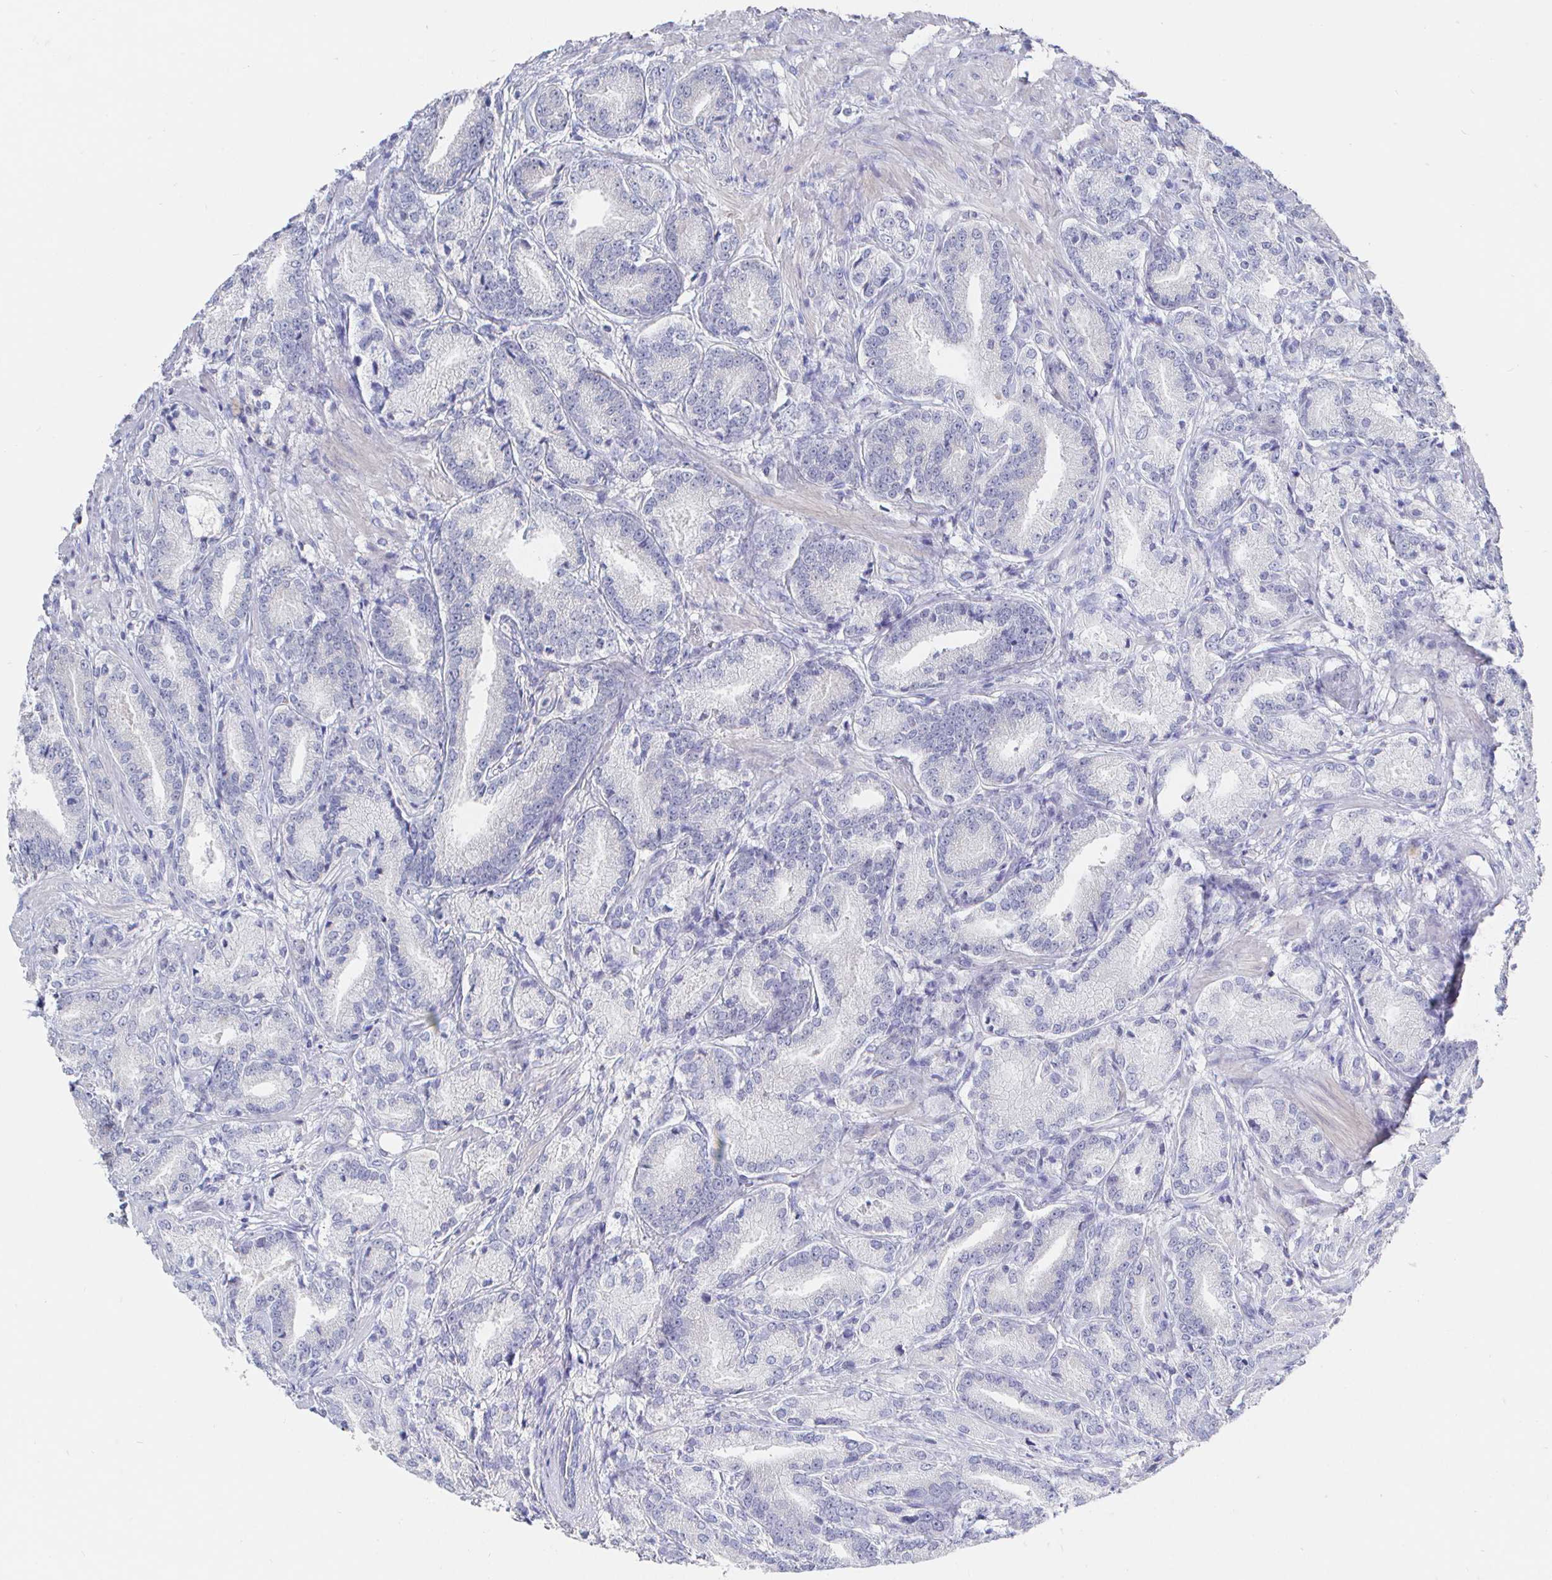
{"staining": {"intensity": "negative", "quantity": "none", "location": "none"}, "tissue": "prostate cancer", "cell_type": "Tumor cells", "image_type": "cancer", "snomed": [{"axis": "morphology", "description": "Adenocarcinoma, High grade"}, {"axis": "topography", "description": "Prostate and seminal vesicle, NOS"}], "caption": "DAB (3,3'-diaminobenzidine) immunohistochemical staining of human prostate cancer (high-grade adenocarcinoma) exhibits no significant expression in tumor cells.", "gene": "LRRC23", "patient": {"sex": "male", "age": 61}}